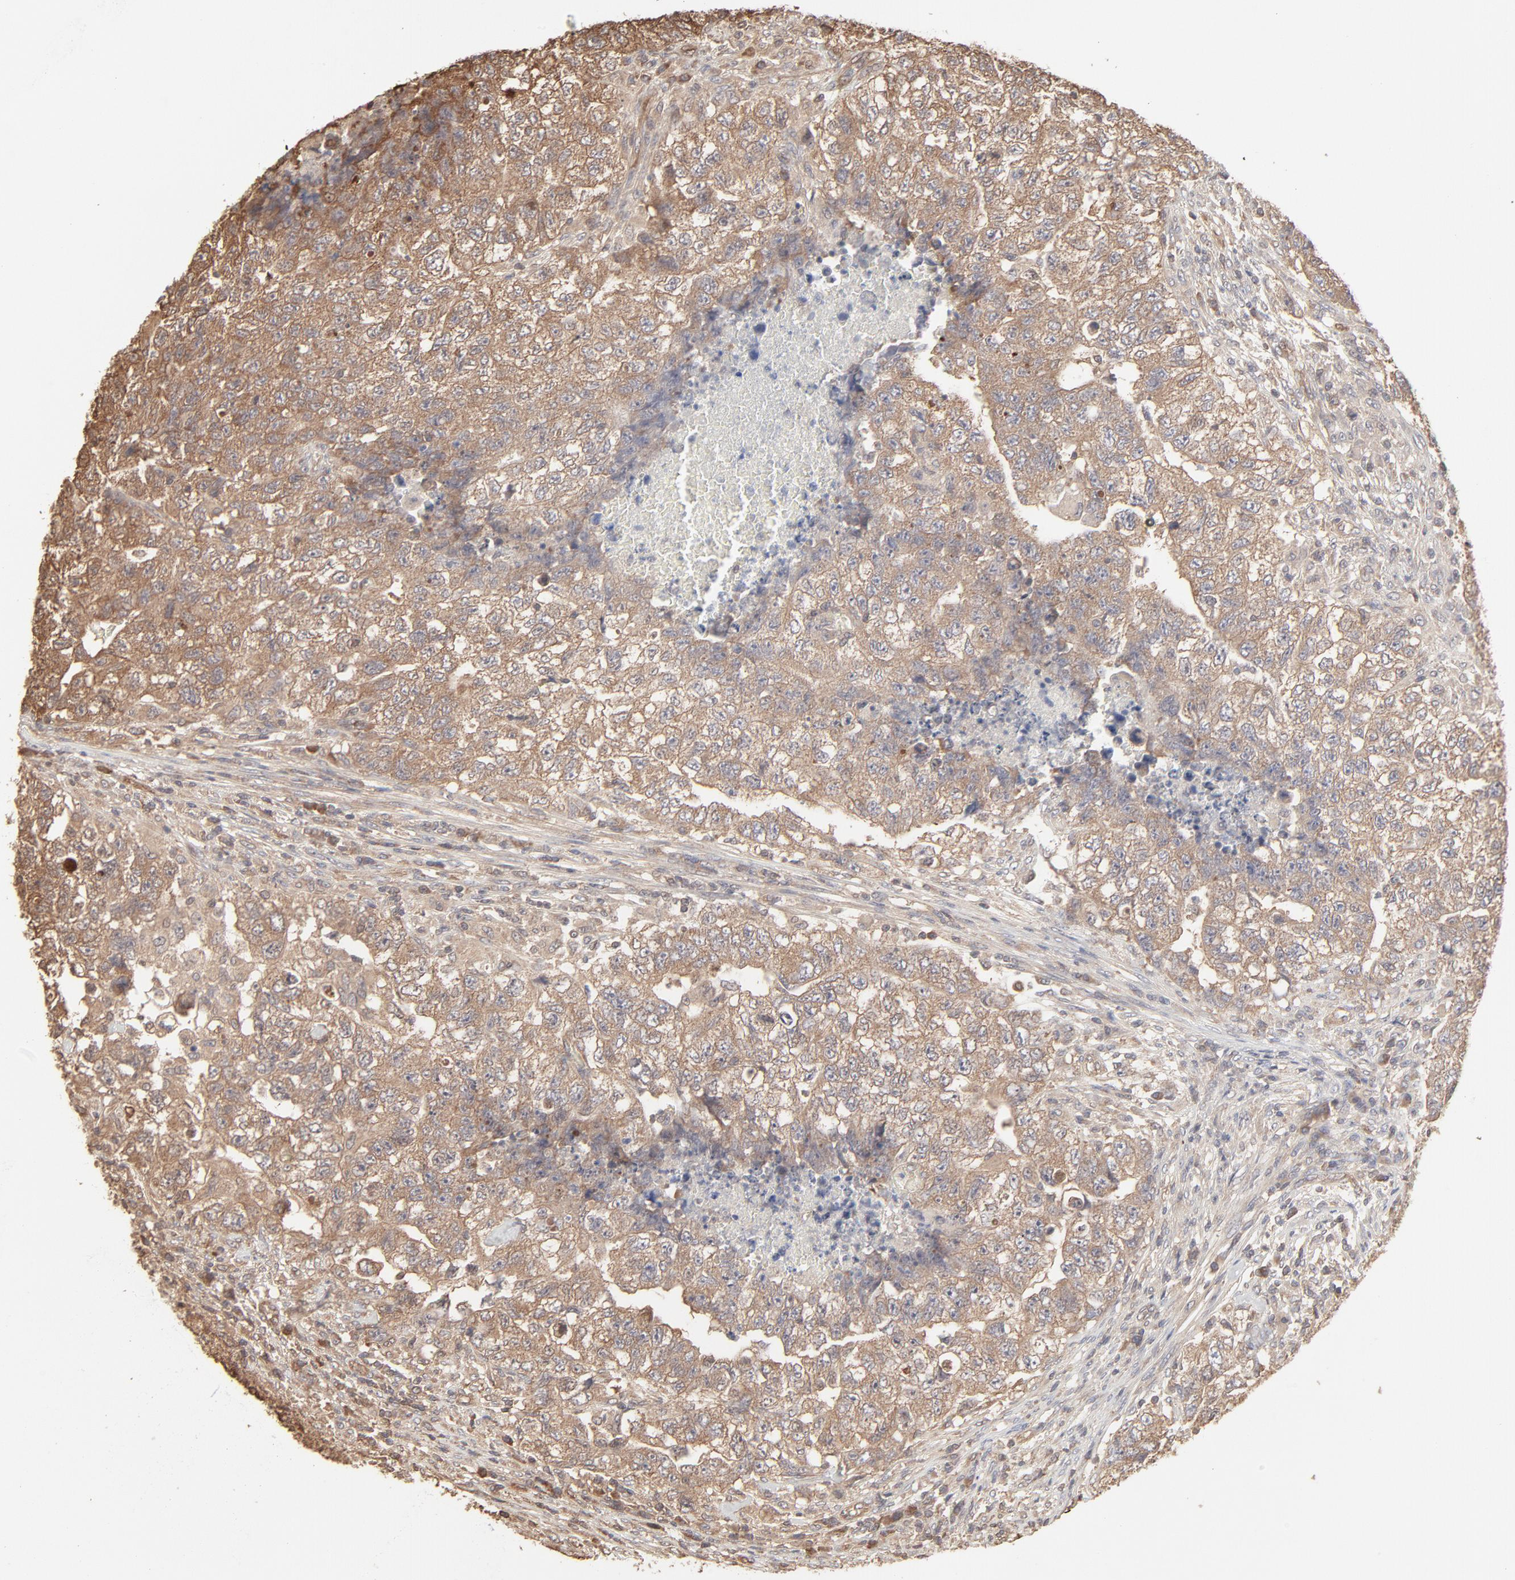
{"staining": {"intensity": "weak", "quantity": ">75%", "location": "cytoplasmic/membranous"}, "tissue": "testis cancer", "cell_type": "Tumor cells", "image_type": "cancer", "snomed": [{"axis": "morphology", "description": "Carcinoma, Embryonal, NOS"}, {"axis": "topography", "description": "Testis"}], "caption": "Protein staining of testis cancer (embryonal carcinoma) tissue shows weak cytoplasmic/membranous positivity in approximately >75% of tumor cells.", "gene": "PPP2CA", "patient": {"sex": "male", "age": 21}}